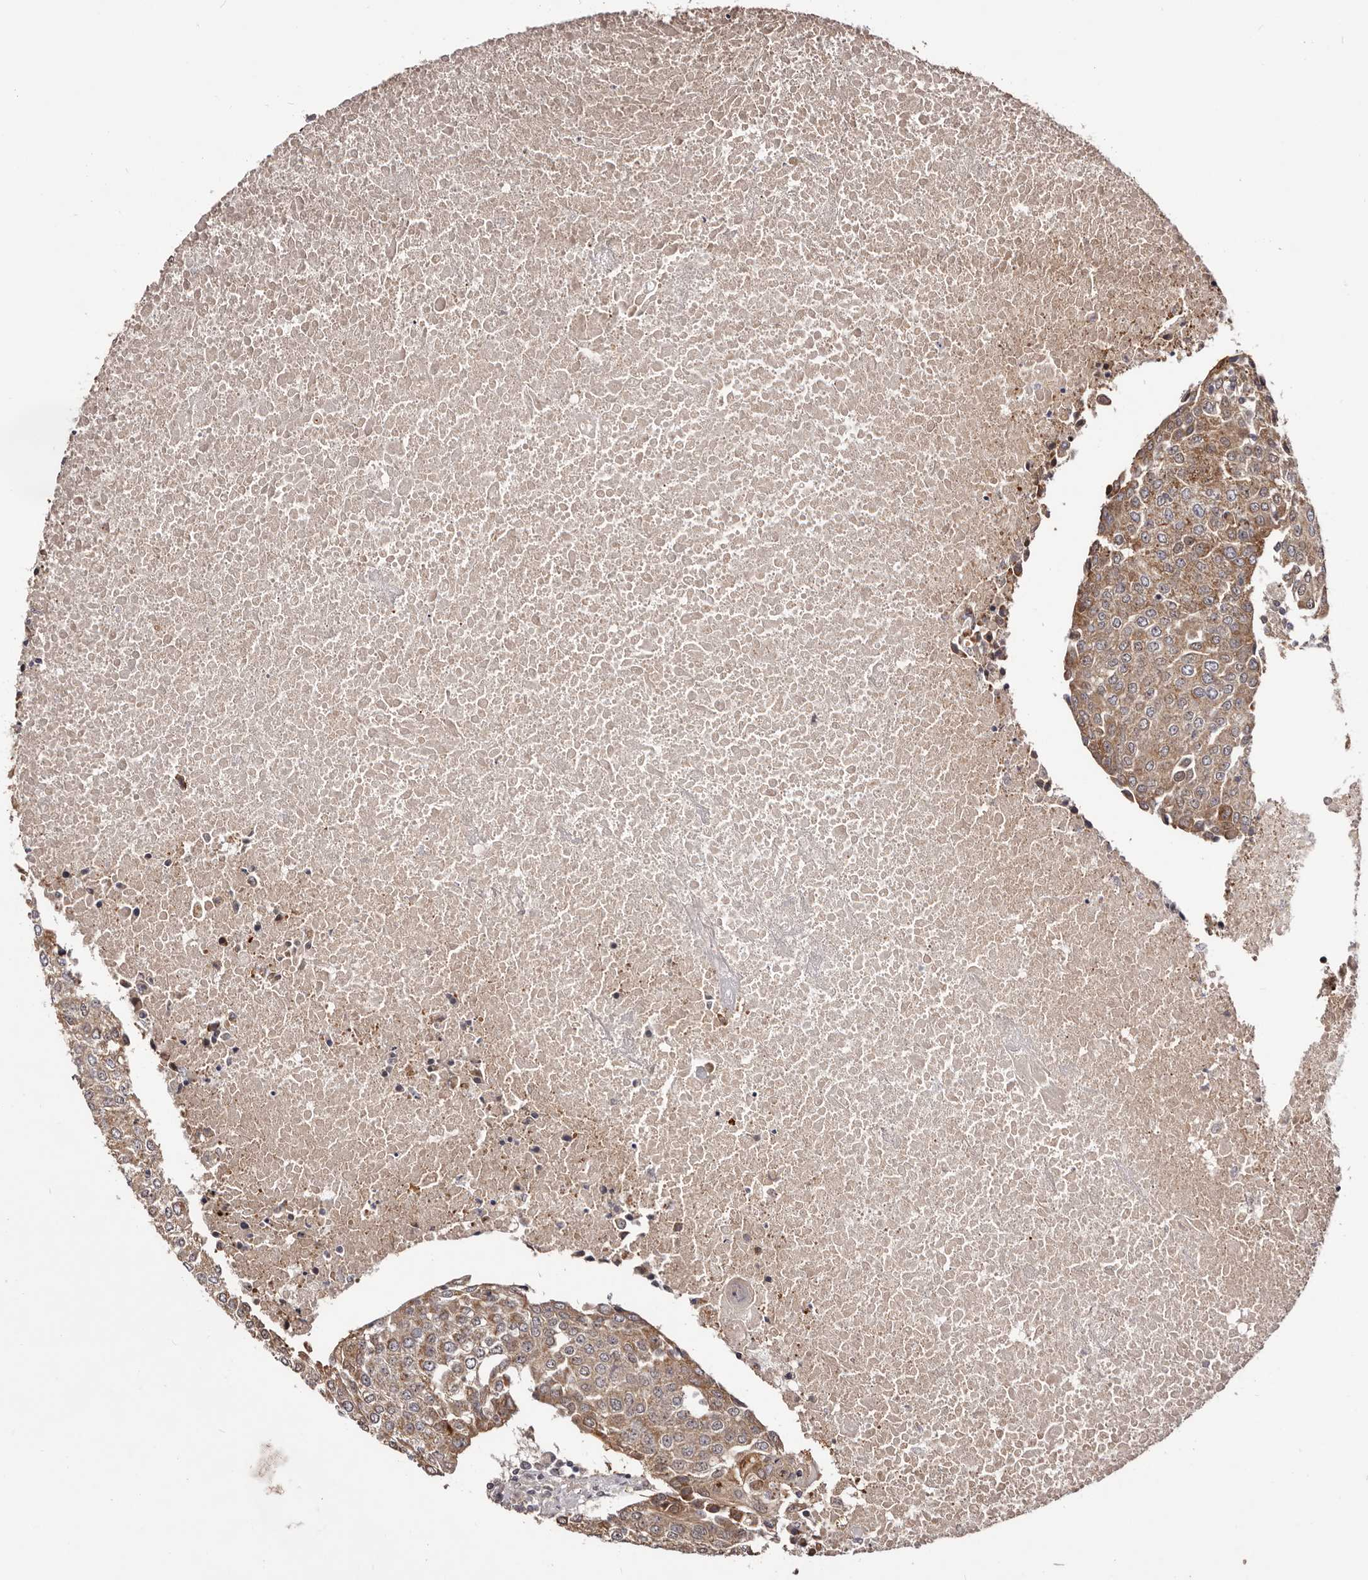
{"staining": {"intensity": "moderate", "quantity": ">75%", "location": "cytoplasmic/membranous"}, "tissue": "urothelial cancer", "cell_type": "Tumor cells", "image_type": "cancer", "snomed": [{"axis": "morphology", "description": "Urothelial carcinoma, High grade"}, {"axis": "topography", "description": "Urinary bladder"}], "caption": "Protein expression analysis of high-grade urothelial carcinoma demonstrates moderate cytoplasmic/membranous positivity in approximately >75% of tumor cells. Immunohistochemistry stains the protein in brown and the nuclei are stained blue.", "gene": "MDP1", "patient": {"sex": "female", "age": 85}}